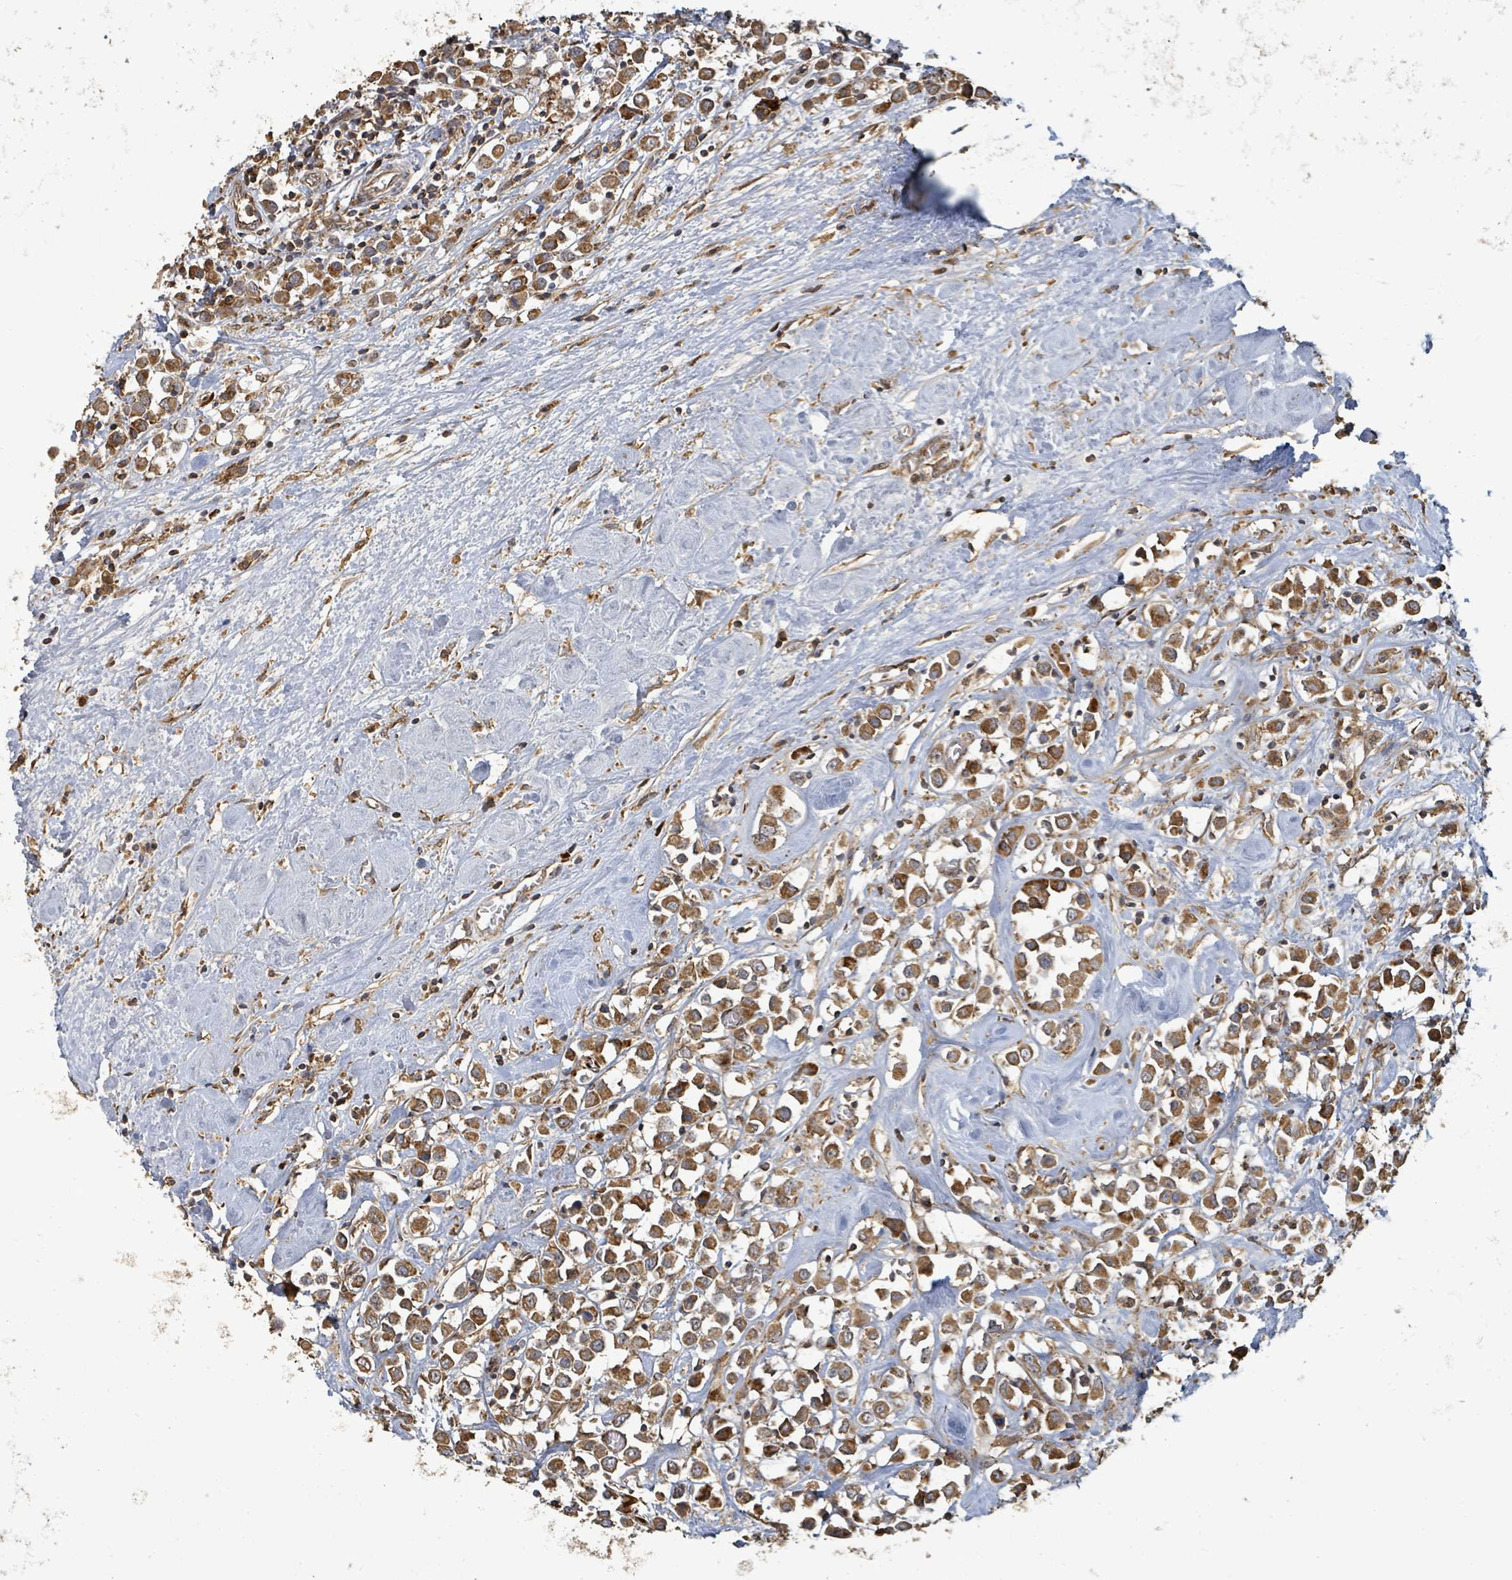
{"staining": {"intensity": "moderate", "quantity": ">75%", "location": "cytoplasmic/membranous"}, "tissue": "breast cancer", "cell_type": "Tumor cells", "image_type": "cancer", "snomed": [{"axis": "morphology", "description": "Duct carcinoma"}, {"axis": "topography", "description": "Breast"}], "caption": "Immunohistochemical staining of breast cancer shows moderate cytoplasmic/membranous protein expression in approximately >75% of tumor cells.", "gene": "STARD4", "patient": {"sex": "female", "age": 61}}